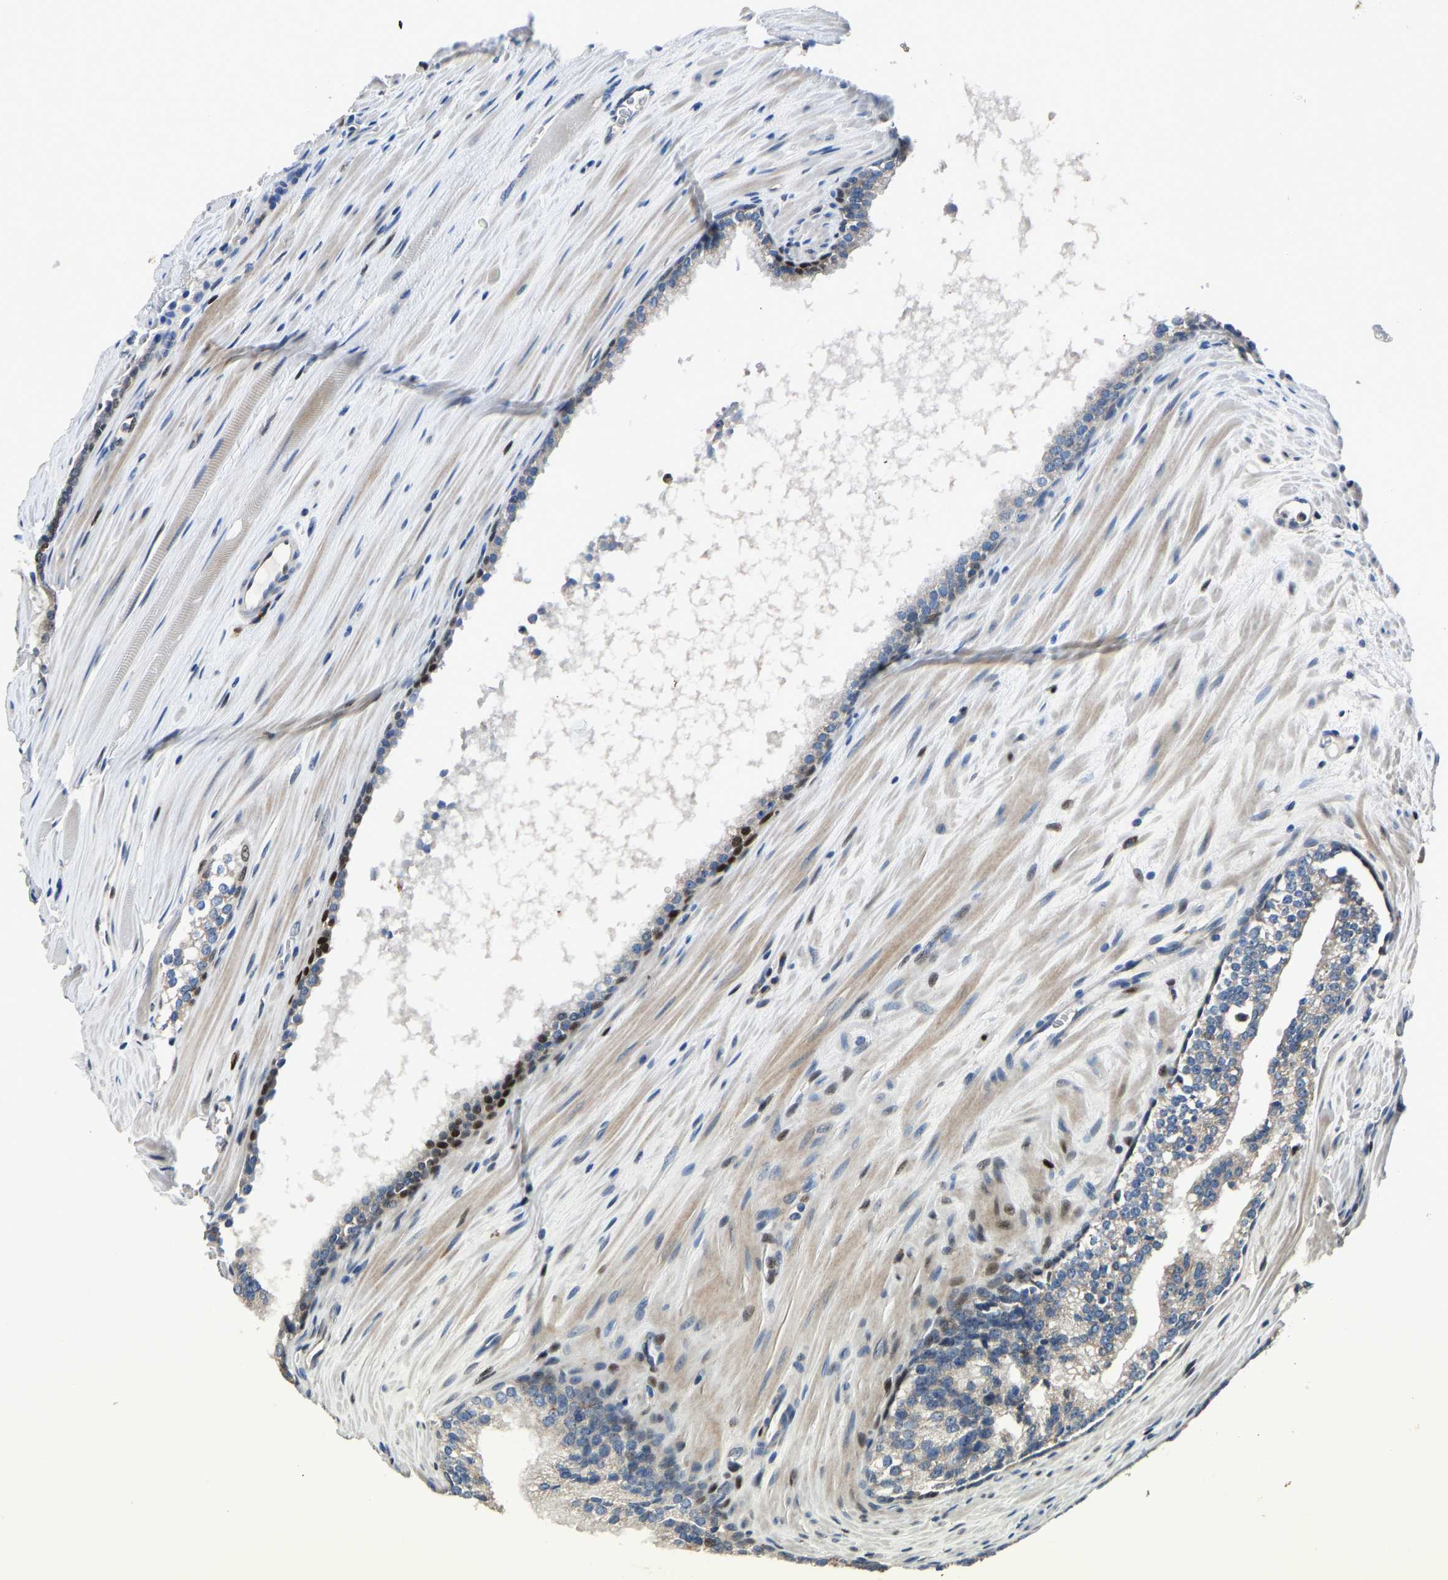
{"staining": {"intensity": "moderate", "quantity": "<25%", "location": "nuclear"}, "tissue": "prostate cancer", "cell_type": "Tumor cells", "image_type": "cancer", "snomed": [{"axis": "morphology", "description": "Adenocarcinoma, Low grade"}, {"axis": "topography", "description": "Prostate"}], "caption": "Adenocarcinoma (low-grade) (prostate) tissue reveals moderate nuclear expression in about <25% of tumor cells, visualized by immunohistochemistry.", "gene": "EGR1", "patient": {"sex": "male", "age": 70}}